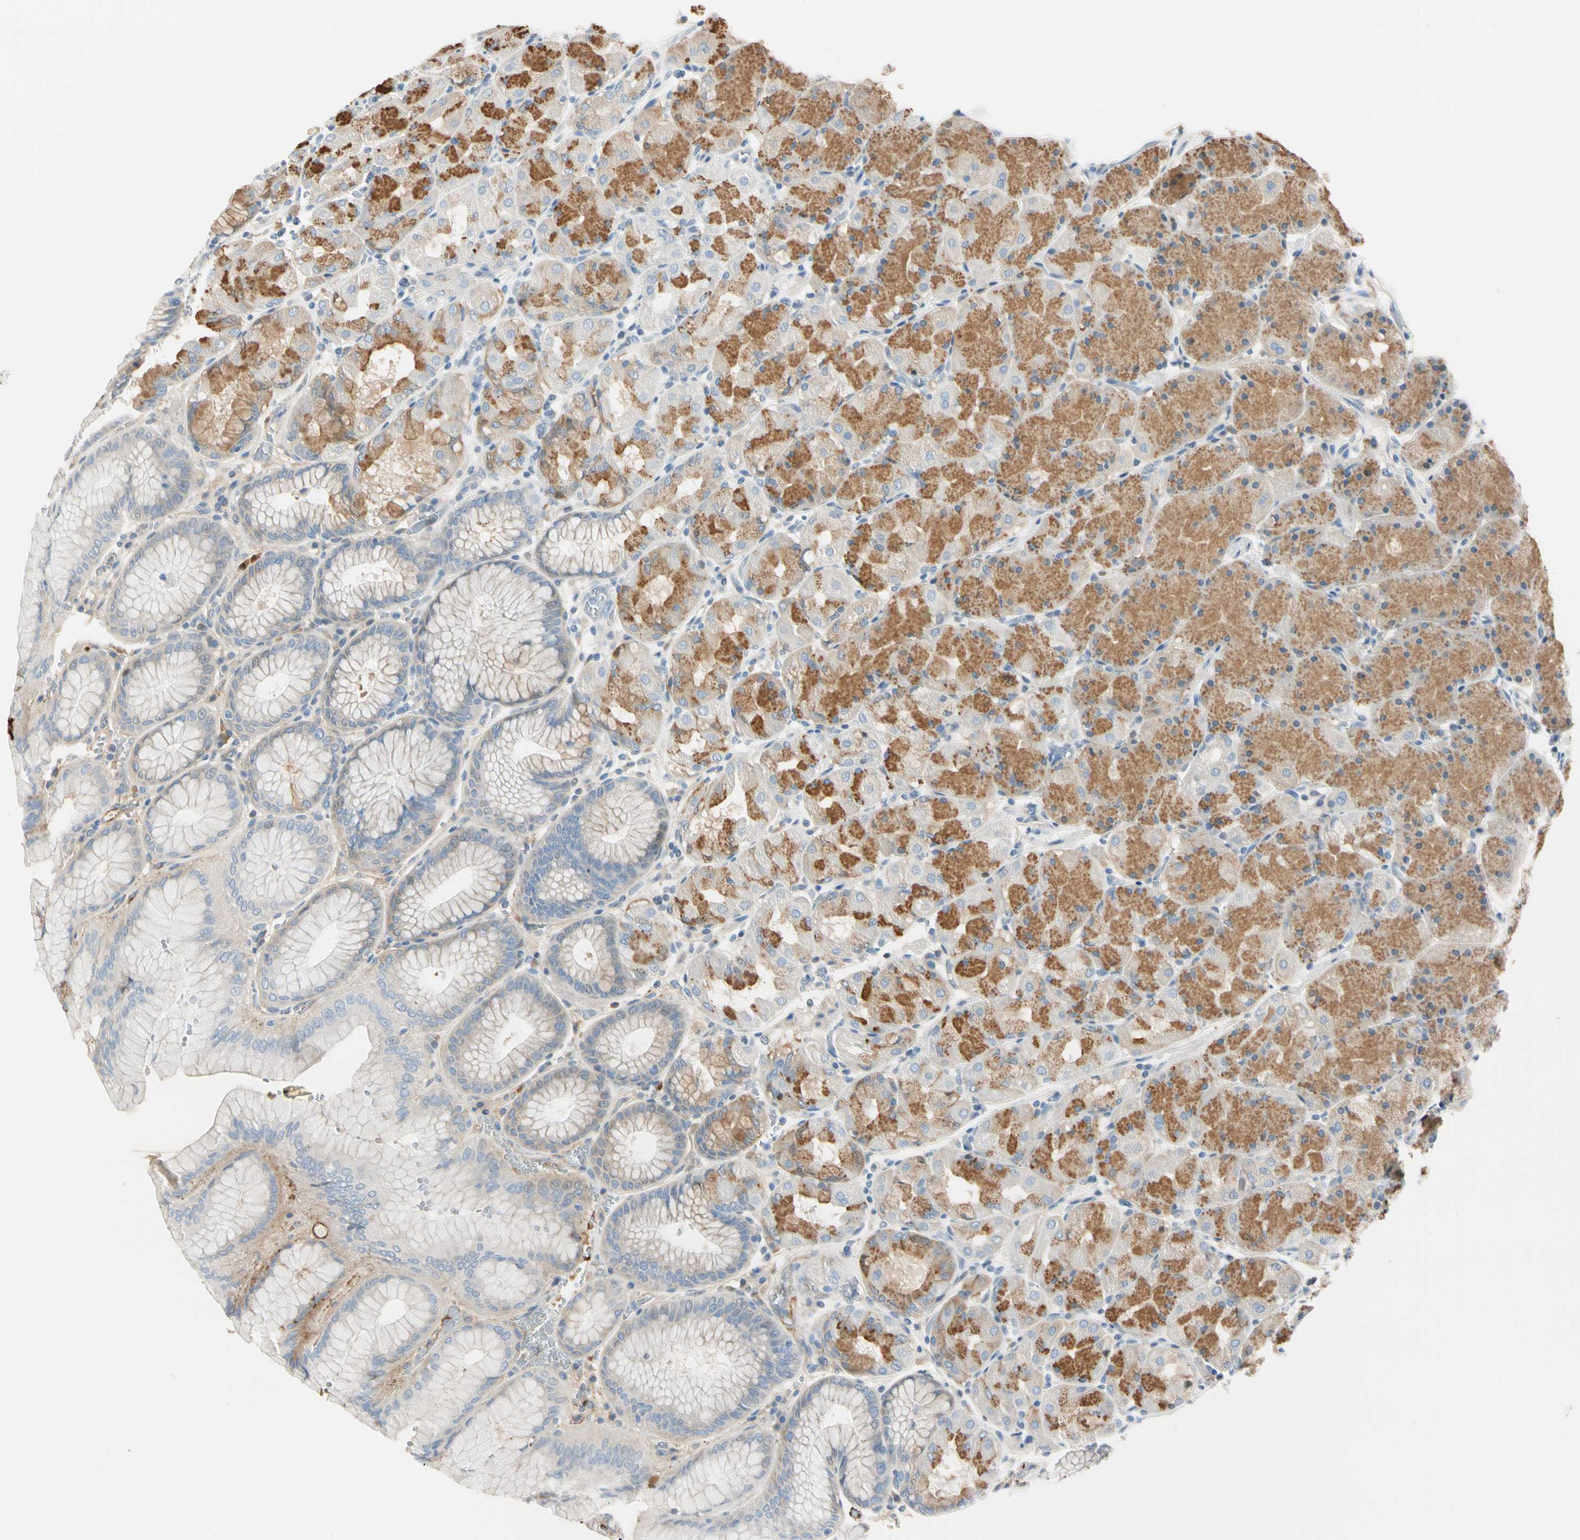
{"staining": {"intensity": "moderate", "quantity": "25%-75%", "location": "cytoplasmic/membranous"}, "tissue": "stomach", "cell_type": "Glandular cells", "image_type": "normal", "snomed": [{"axis": "morphology", "description": "Normal tissue, NOS"}, {"axis": "topography", "description": "Stomach, upper"}, {"axis": "topography", "description": "Stomach"}], "caption": "Brown immunohistochemical staining in benign human stomach shows moderate cytoplasmic/membranous expression in about 25%-75% of glandular cells. Using DAB (brown) and hematoxylin (blue) stains, captured at high magnification using brightfield microscopy.", "gene": "LAMB3", "patient": {"sex": "male", "age": 76}}